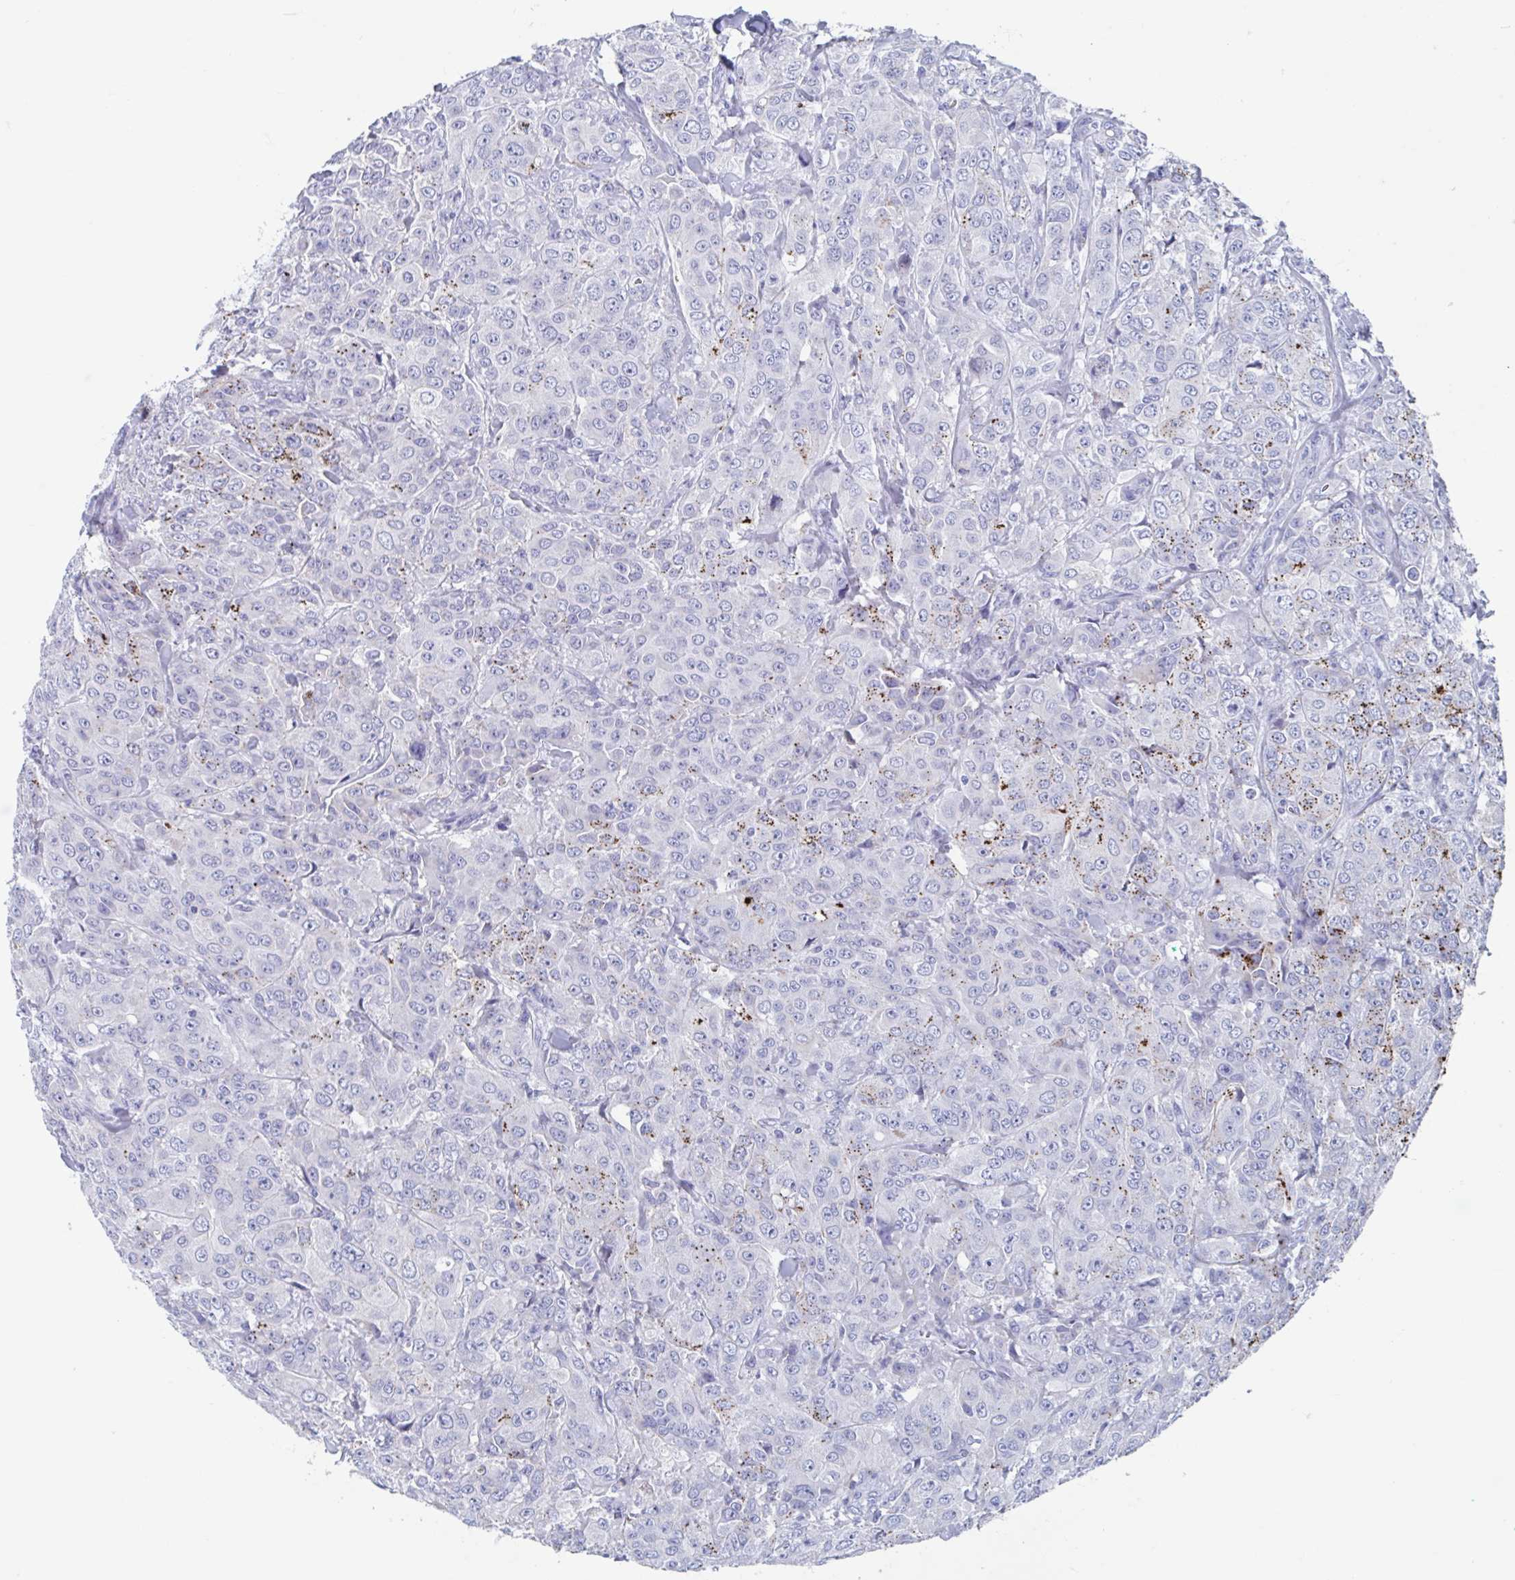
{"staining": {"intensity": "moderate", "quantity": "<25%", "location": "cytoplasmic/membranous"}, "tissue": "breast cancer", "cell_type": "Tumor cells", "image_type": "cancer", "snomed": [{"axis": "morphology", "description": "Normal tissue, NOS"}, {"axis": "morphology", "description": "Duct carcinoma"}, {"axis": "topography", "description": "Breast"}], "caption": "Breast invasive ductal carcinoma stained with a brown dye displays moderate cytoplasmic/membranous positive expression in approximately <25% of tumor cells.", "gene": "SHCBP1L", "patient": {"sex": "female", "age": 43}}